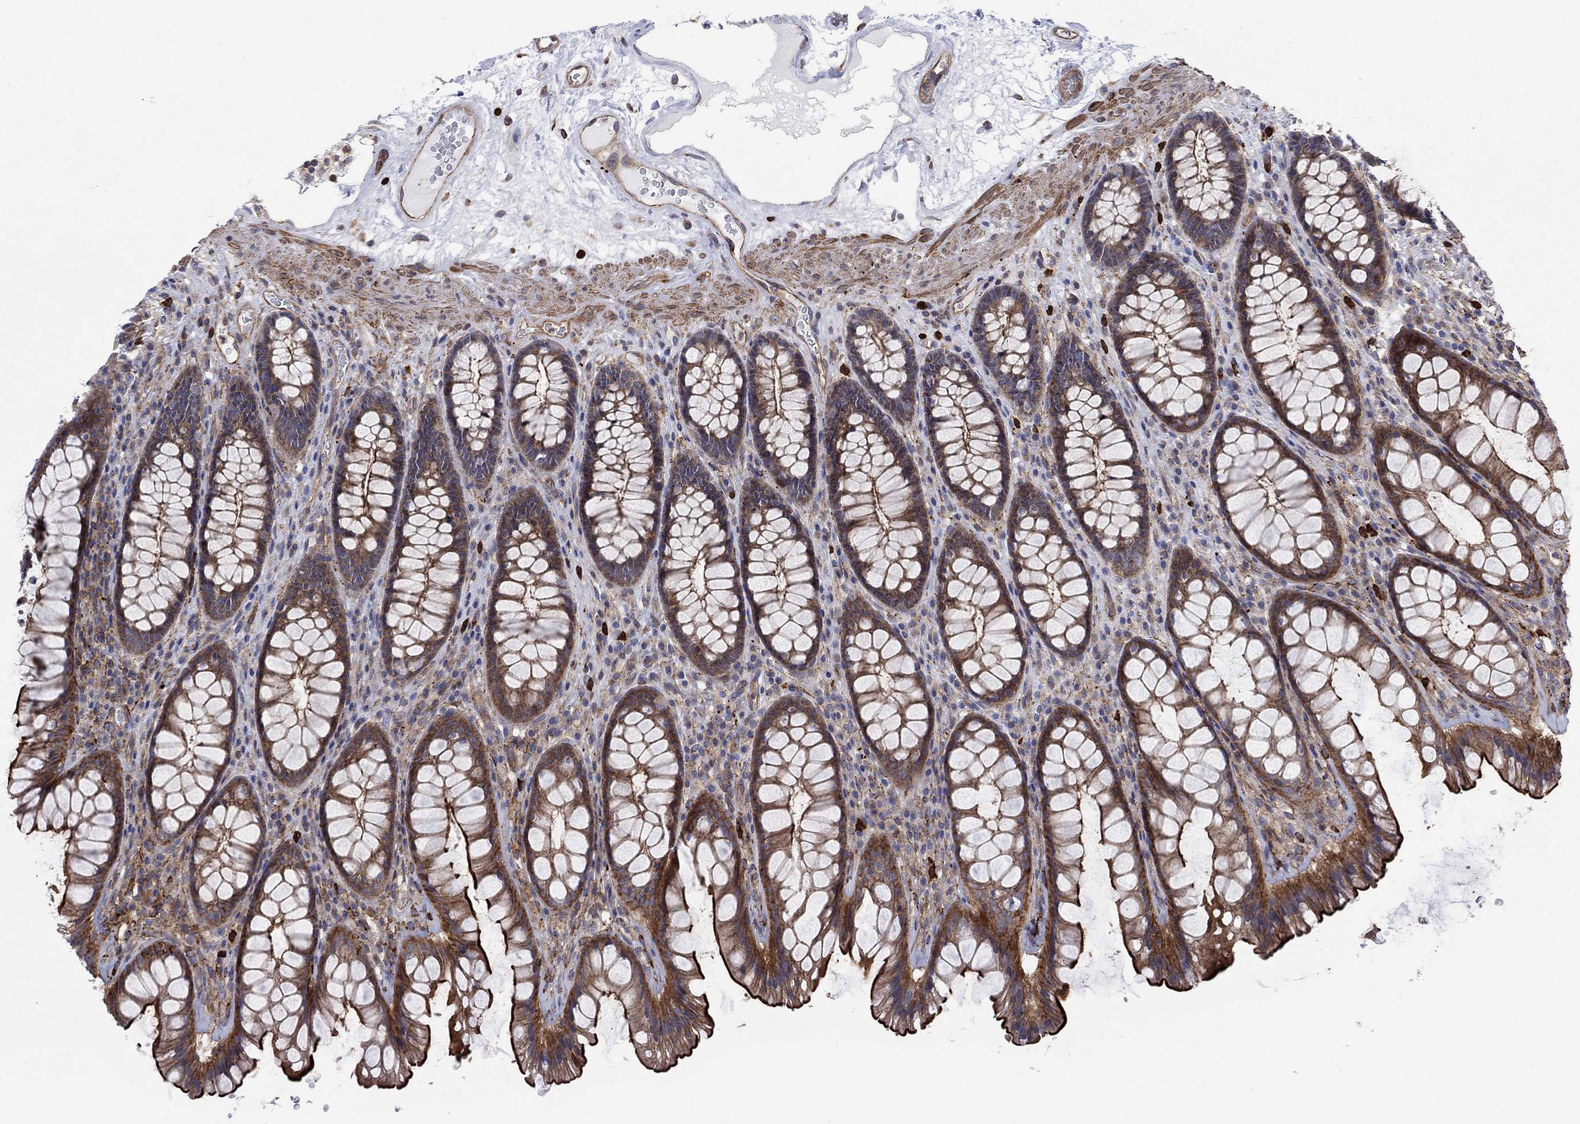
{"staining": {"intensity": "strong", "quantity": "25%-75%", "location": "cytoplasmic/membranous"}, "tissue": "rectum", "cell_type": "Glandular cells", "image_type": "normal", "snomed": [{"axis": "morphology", "description": "Normal tissue, NOS"}, {"axis": "topography", "description": "Rectum"}], "caption": "Immunohistochemical staining of normal human rectum reveals high levels of strong cytoplasmic/membranous positivity in about 25%-75% of glandular cells.", "gene": "PAG1", "patient": {"sex": "male", "age": 72}}